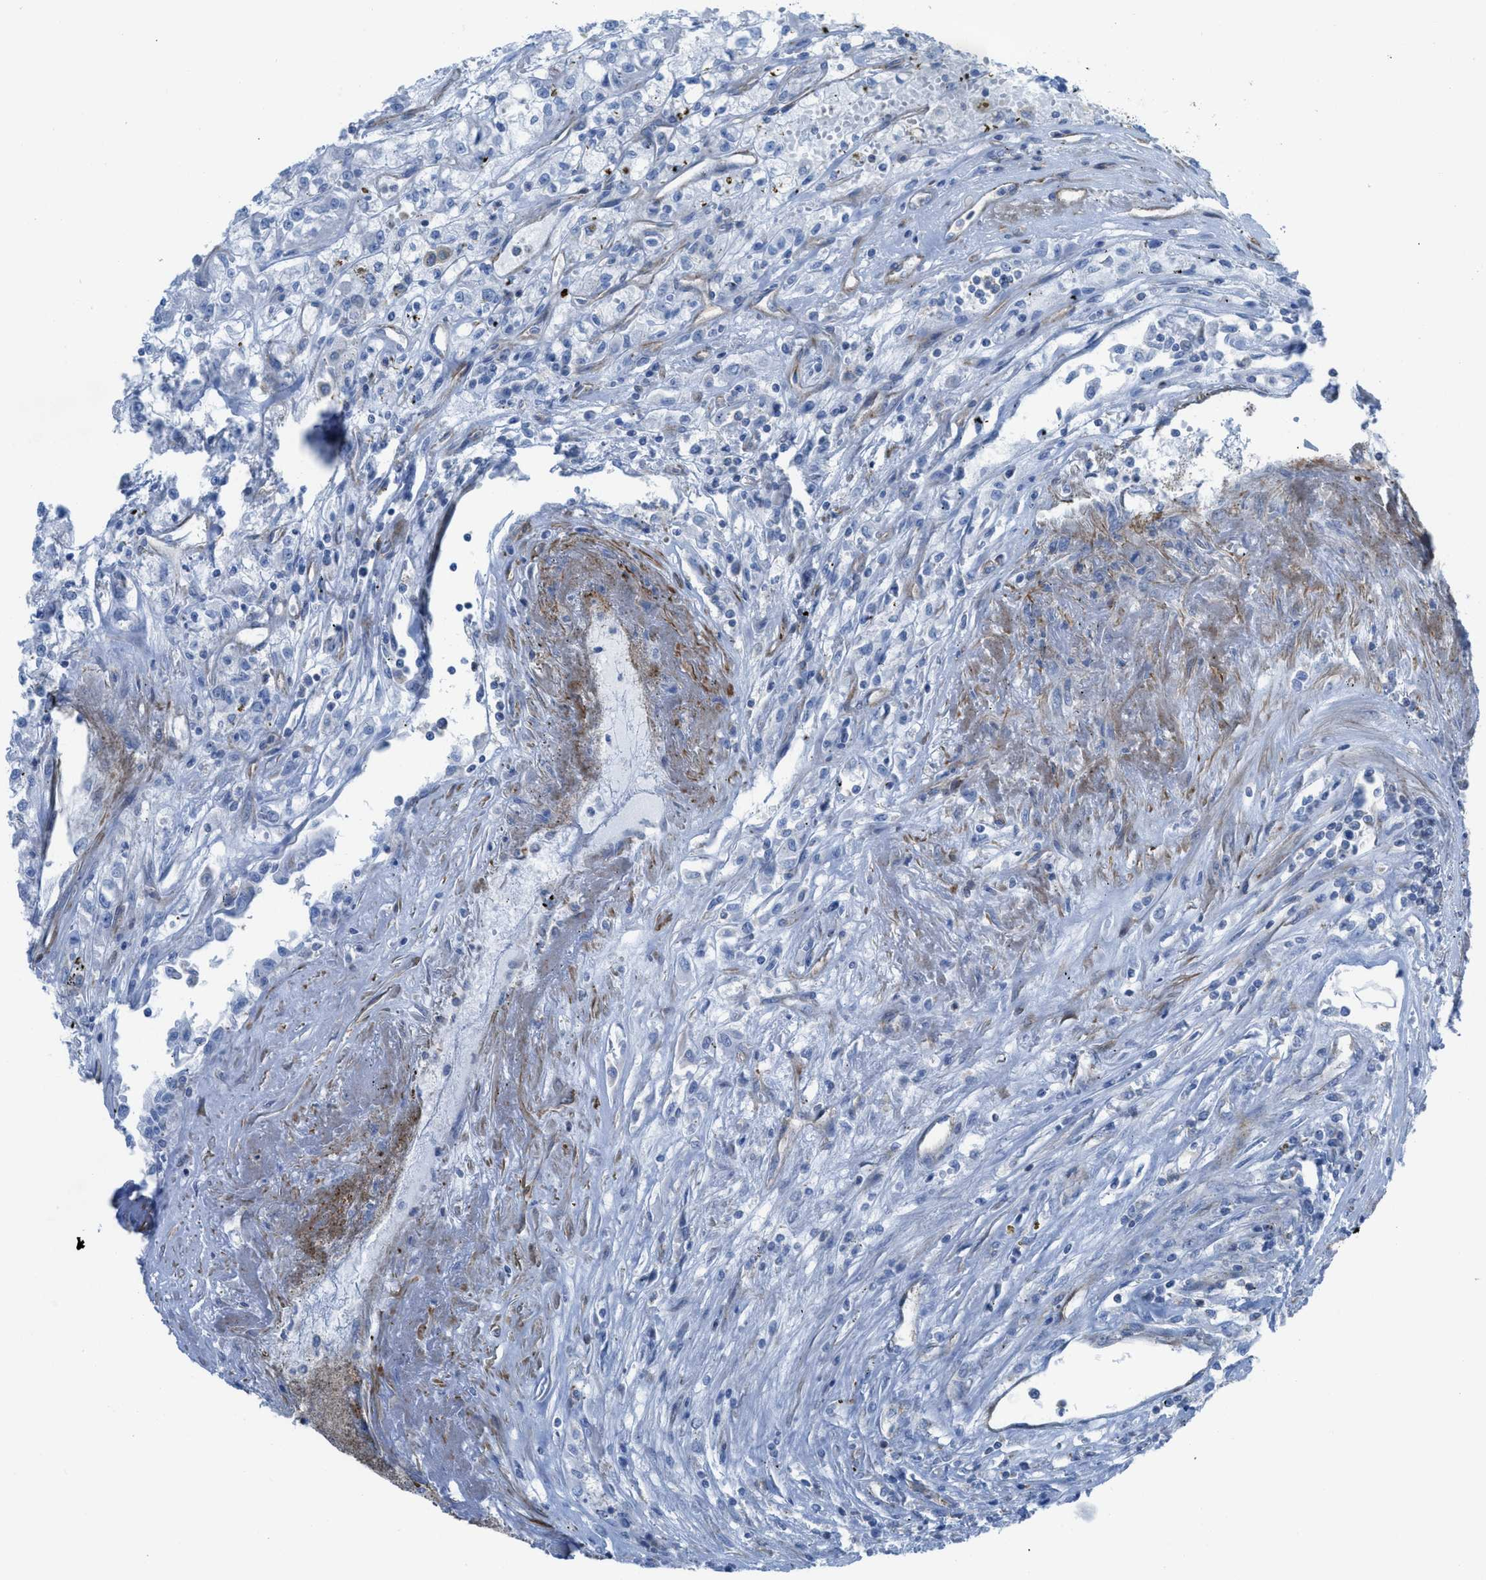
{"staining": {"intensity": "negative", "quantity": "none", "location": "none"}, "tissue": "renal cancer", "cell_type": "Tumor cells", "image_type": "cancer", "snomed": [{"axis": "morphology", "description": "Adenocarcinoma, NOS"}, {"axis": "topography", "description": "Kidney"}], "caption": "This is an IHC photomicrograph of human renal cancer. There is no positivity in tumor cells.", "gene": "KCNH7", "patient": {"sex": "female", "age": 52}}